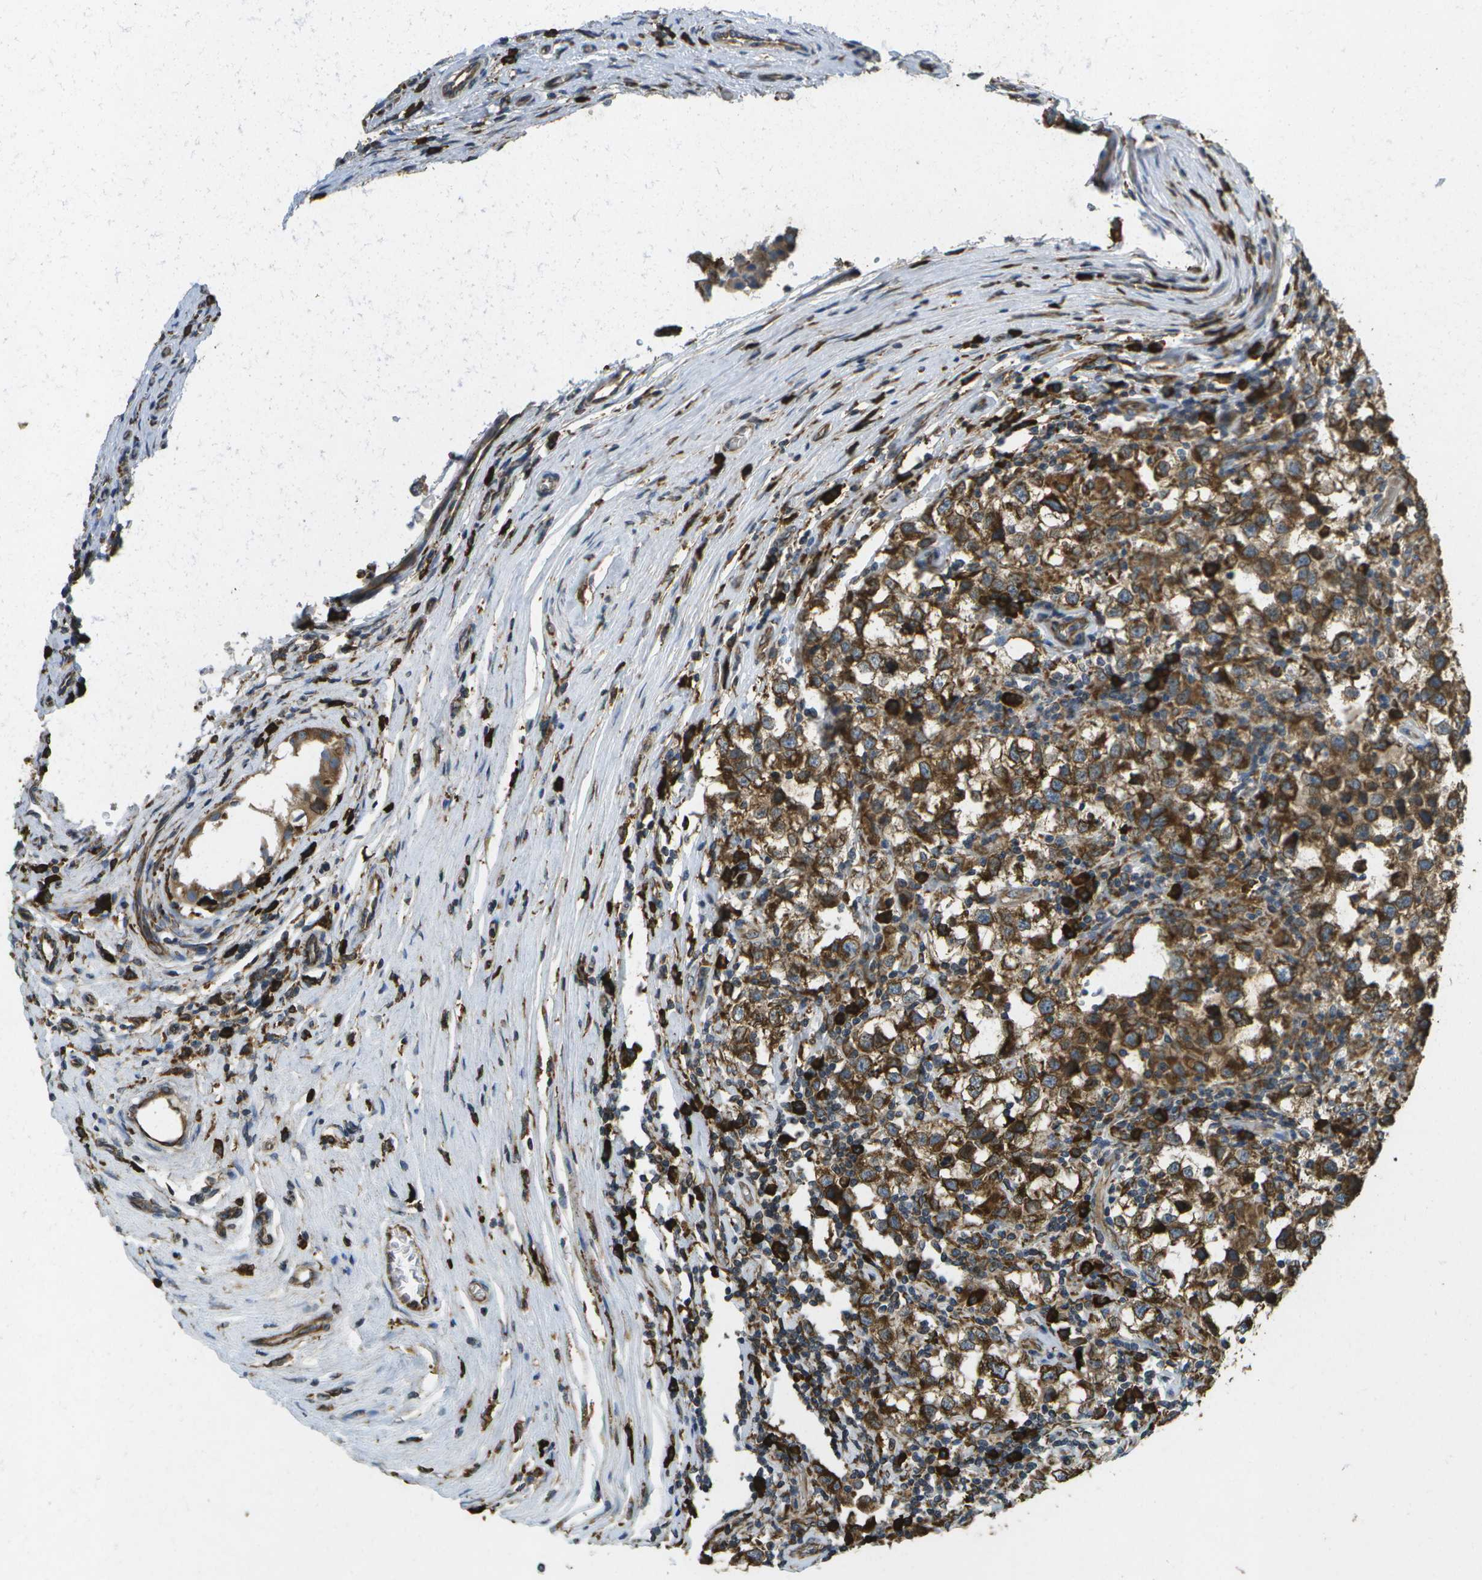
{"staining": {"intensity": "moderate", "quantity": ">75%", "location": "cytoplasmic/membranous"}, "tissue": "testis cancer", "cell_type": "Tumor cells", "image_type": "cancer", "snomed": [{"axis": "morphology", "description": "Carcinoma, Embryonal, NOS"}, {"axis": "topography", "description": "Testis"}], "caption": "Embryonal carcinoma (testis) stained for a protein displays moderate cytoplasmic/membranous positivity in tumor cells.", "gene": "PDIA4", "patient": {"sex": "male", "age": 21}}